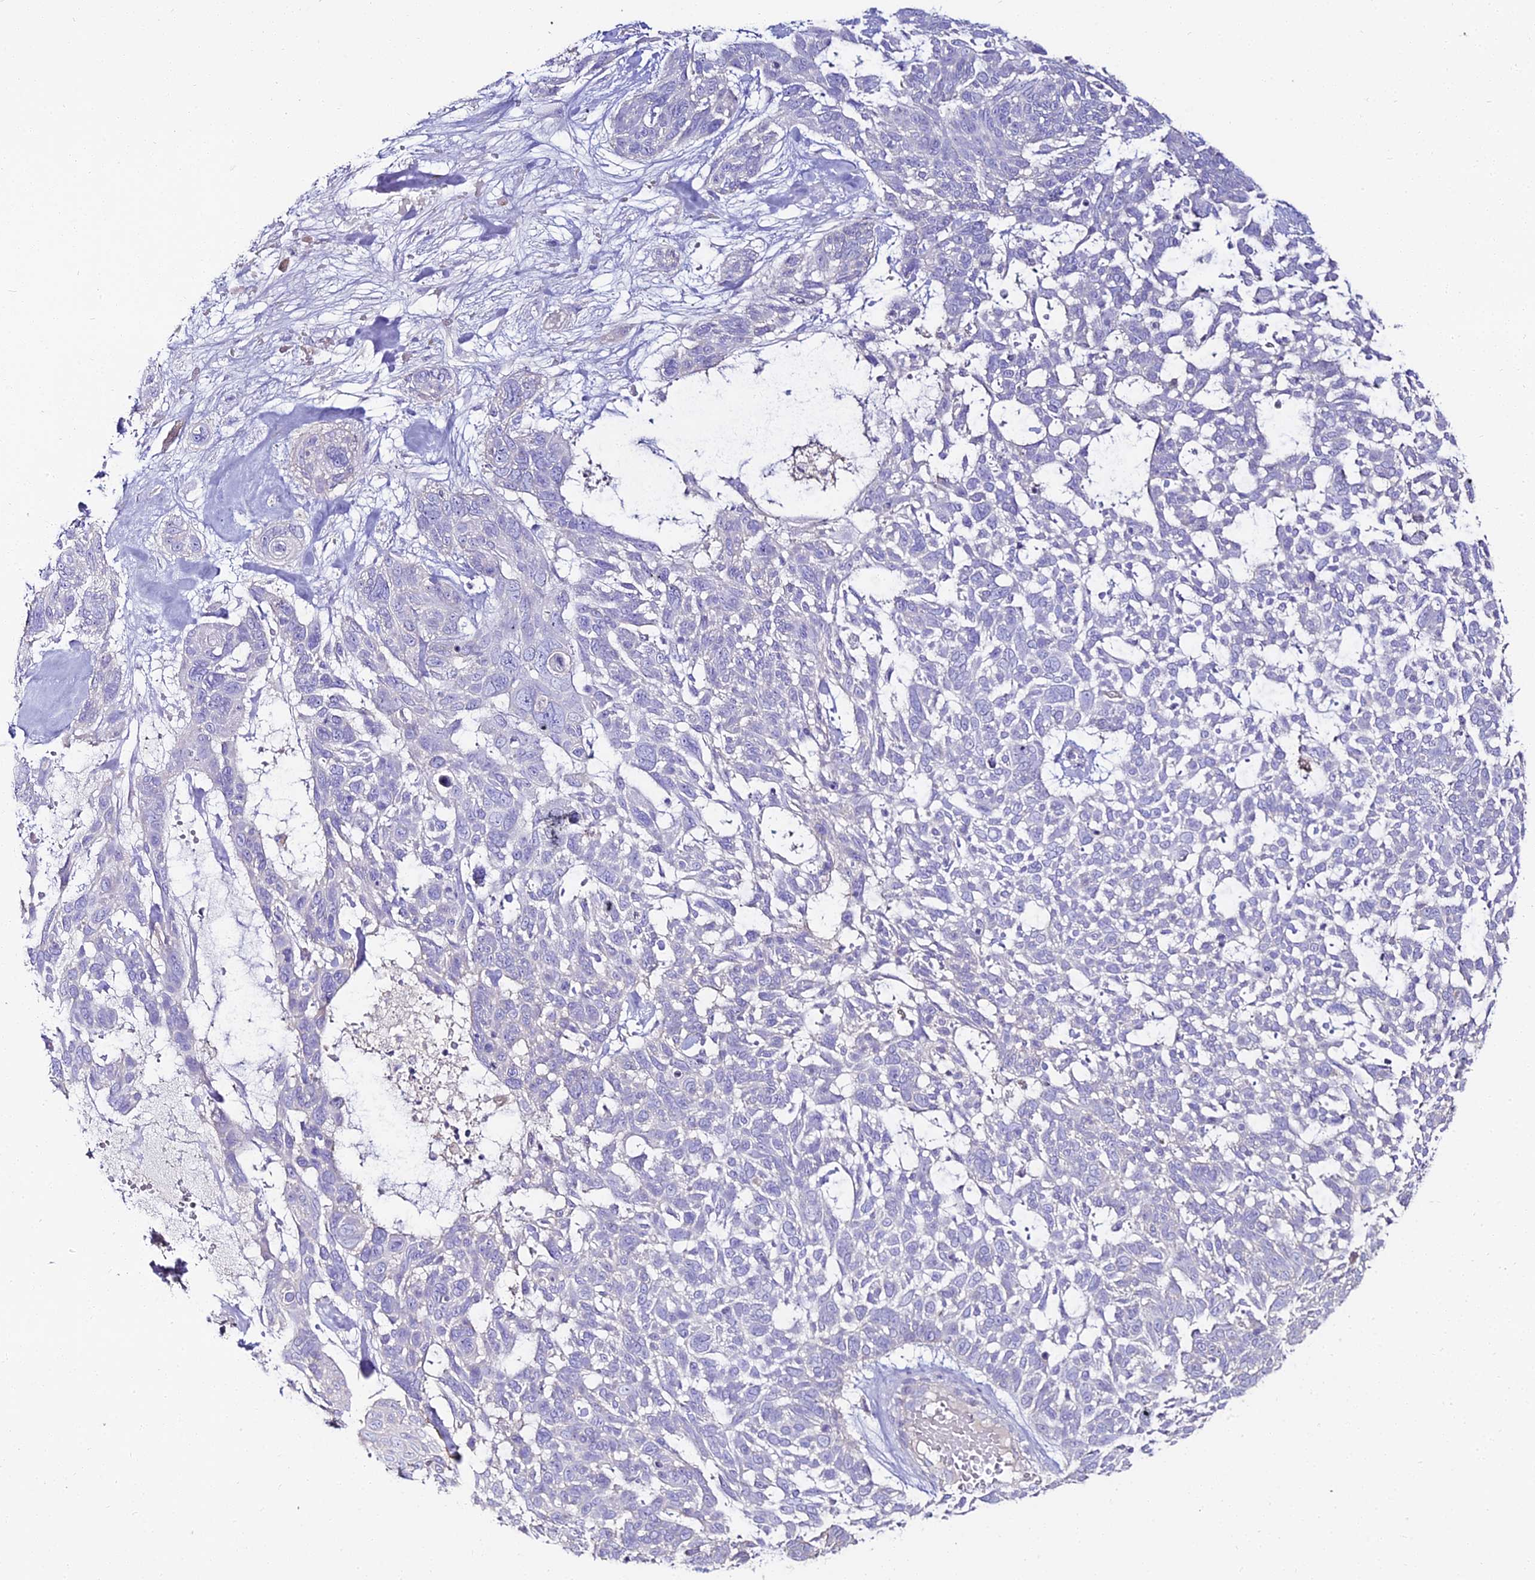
{"staining": {"intensity": "negative", "quantity": "none", "location": "none"}, "tissue": "skin cancer", "cell_type": "Tumor cells", "image_type": "cancer", "snomed": [{"axis": "morphology", "description": "Basal cell carcinoma"}, {"axis": "topography", "description": "Skin"}], "caption": "Tumor cells are negative for brown protein staining in skin cancer (basal cell carcinoma).", "gene": "ALPG", "patient": {"sex": "male", "age": 88}}